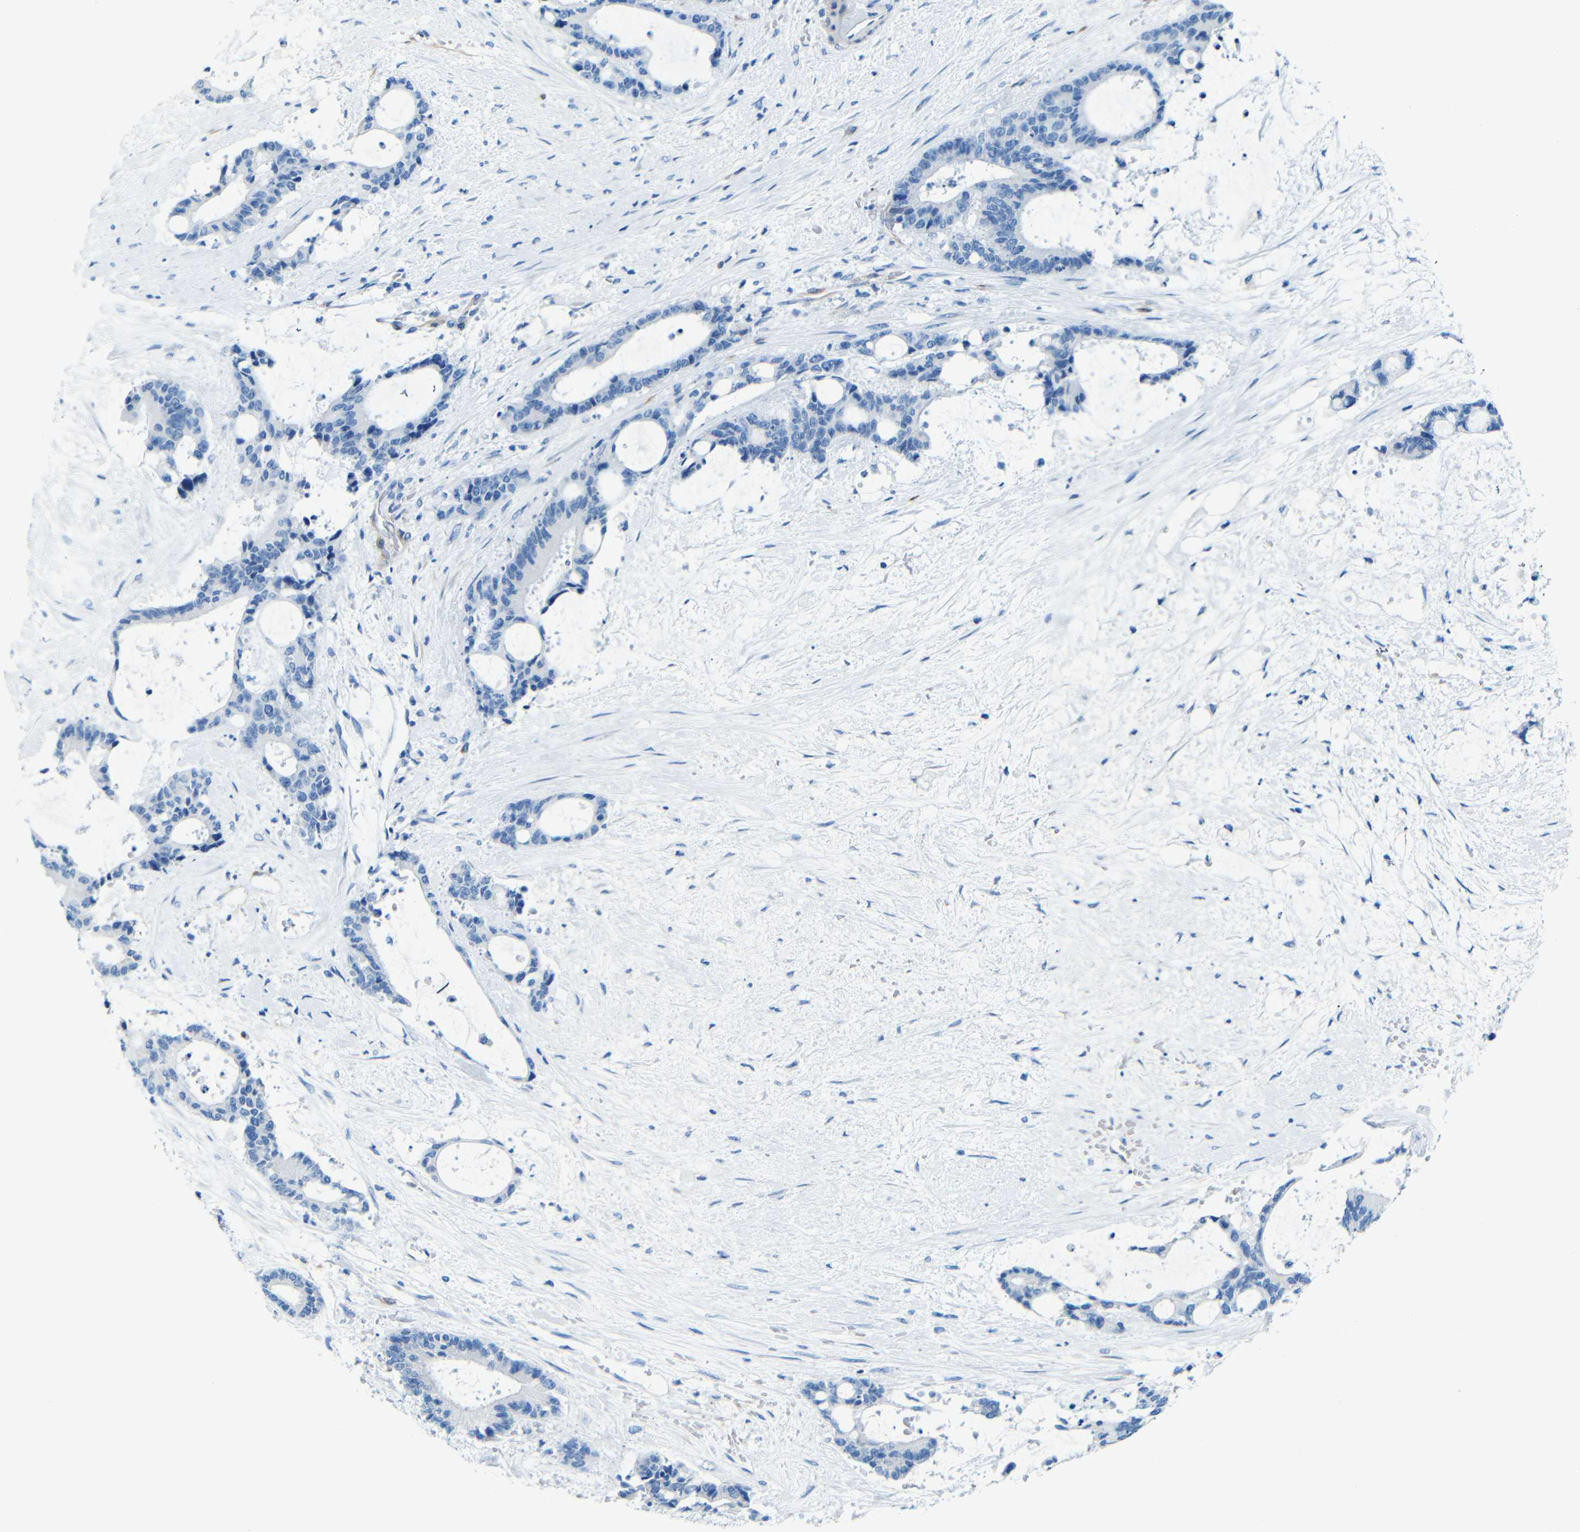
{"staining": {"intensity": "negative", "quantity": "none", "location": "none"}, "tissue": "liver cancer", "cell_type": "Tumor cells", "image_type": "cancer", "snomed": [{"axis": "morphology", "description": "Normal tissue, NOS"}, {"axis": "morphology", "description": "Cholangiocarcinoma"}, {"axis": "topography", "description": "Liver"}, {"axis": "topography", "description": "Peripheral nerve tissue"}], "caption": "Immunohistochemical staining of human liver cancer shows no significant staining in tumor cells.", "gene": "MAP2", "patient": {"sex": "female", "age": 73}}